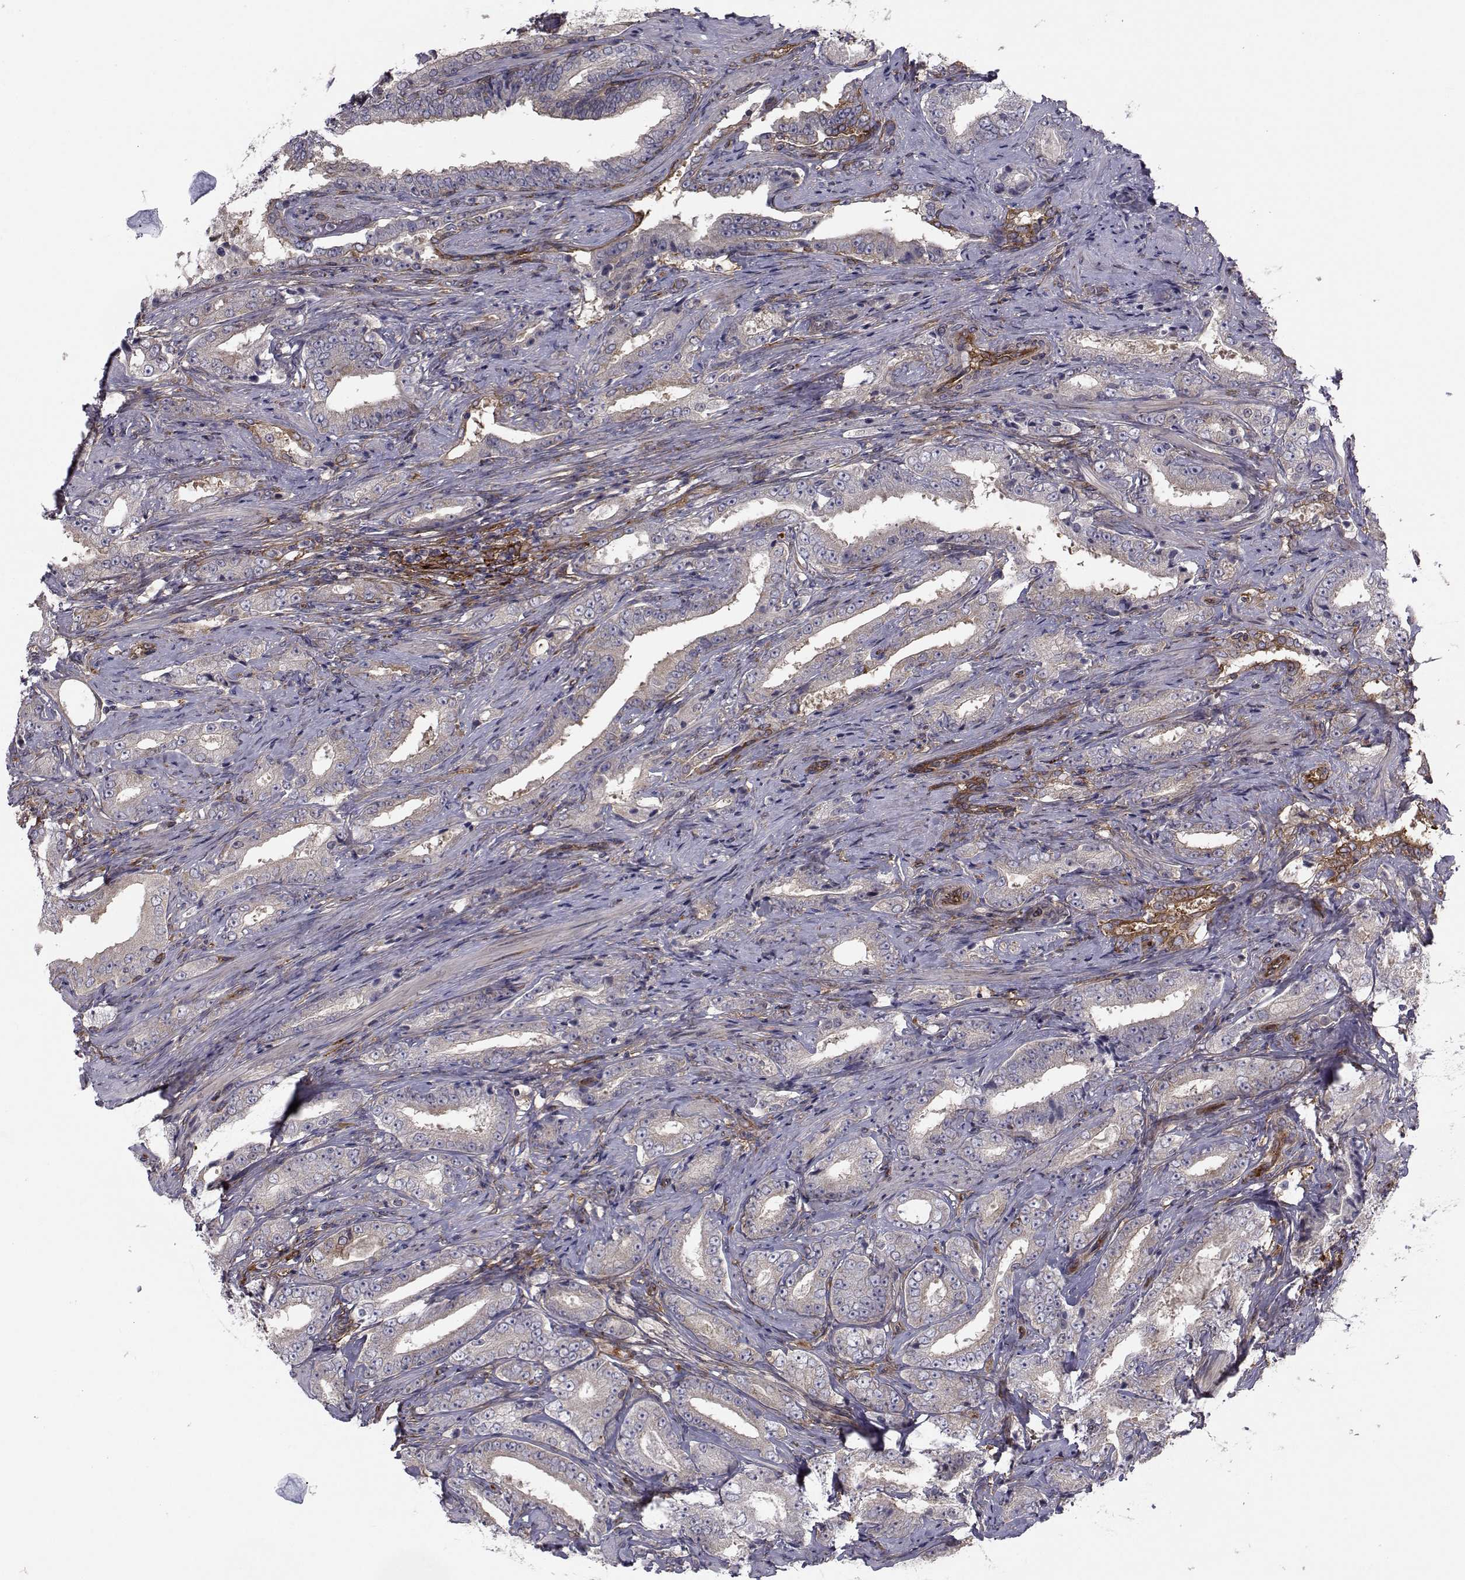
{"staining": {"intensity": "negative", "quantity": "none", "location": "none"}, "tissue": "prostate cancer", "cell_type": "Tumor cells", "image_type": "cancer", "snomed": [{"axis": "morphology", "description": "Adenocarcinoma, Low grade"}, {"axis": "topography", "description": "Prostate and seminal vesicle, NOS"}], "caption": "High magnification brightfield microscopy of prostate cancer (adenocarcinoma (low-grade)) stained with DAB (3,3'-diaminobenzidine) (brown) and counterstained with hematoxylin (blue): tumor cells show no significant staining.", "gene": "TRIP10", "patient": {"sex": "male", "age": 61}}